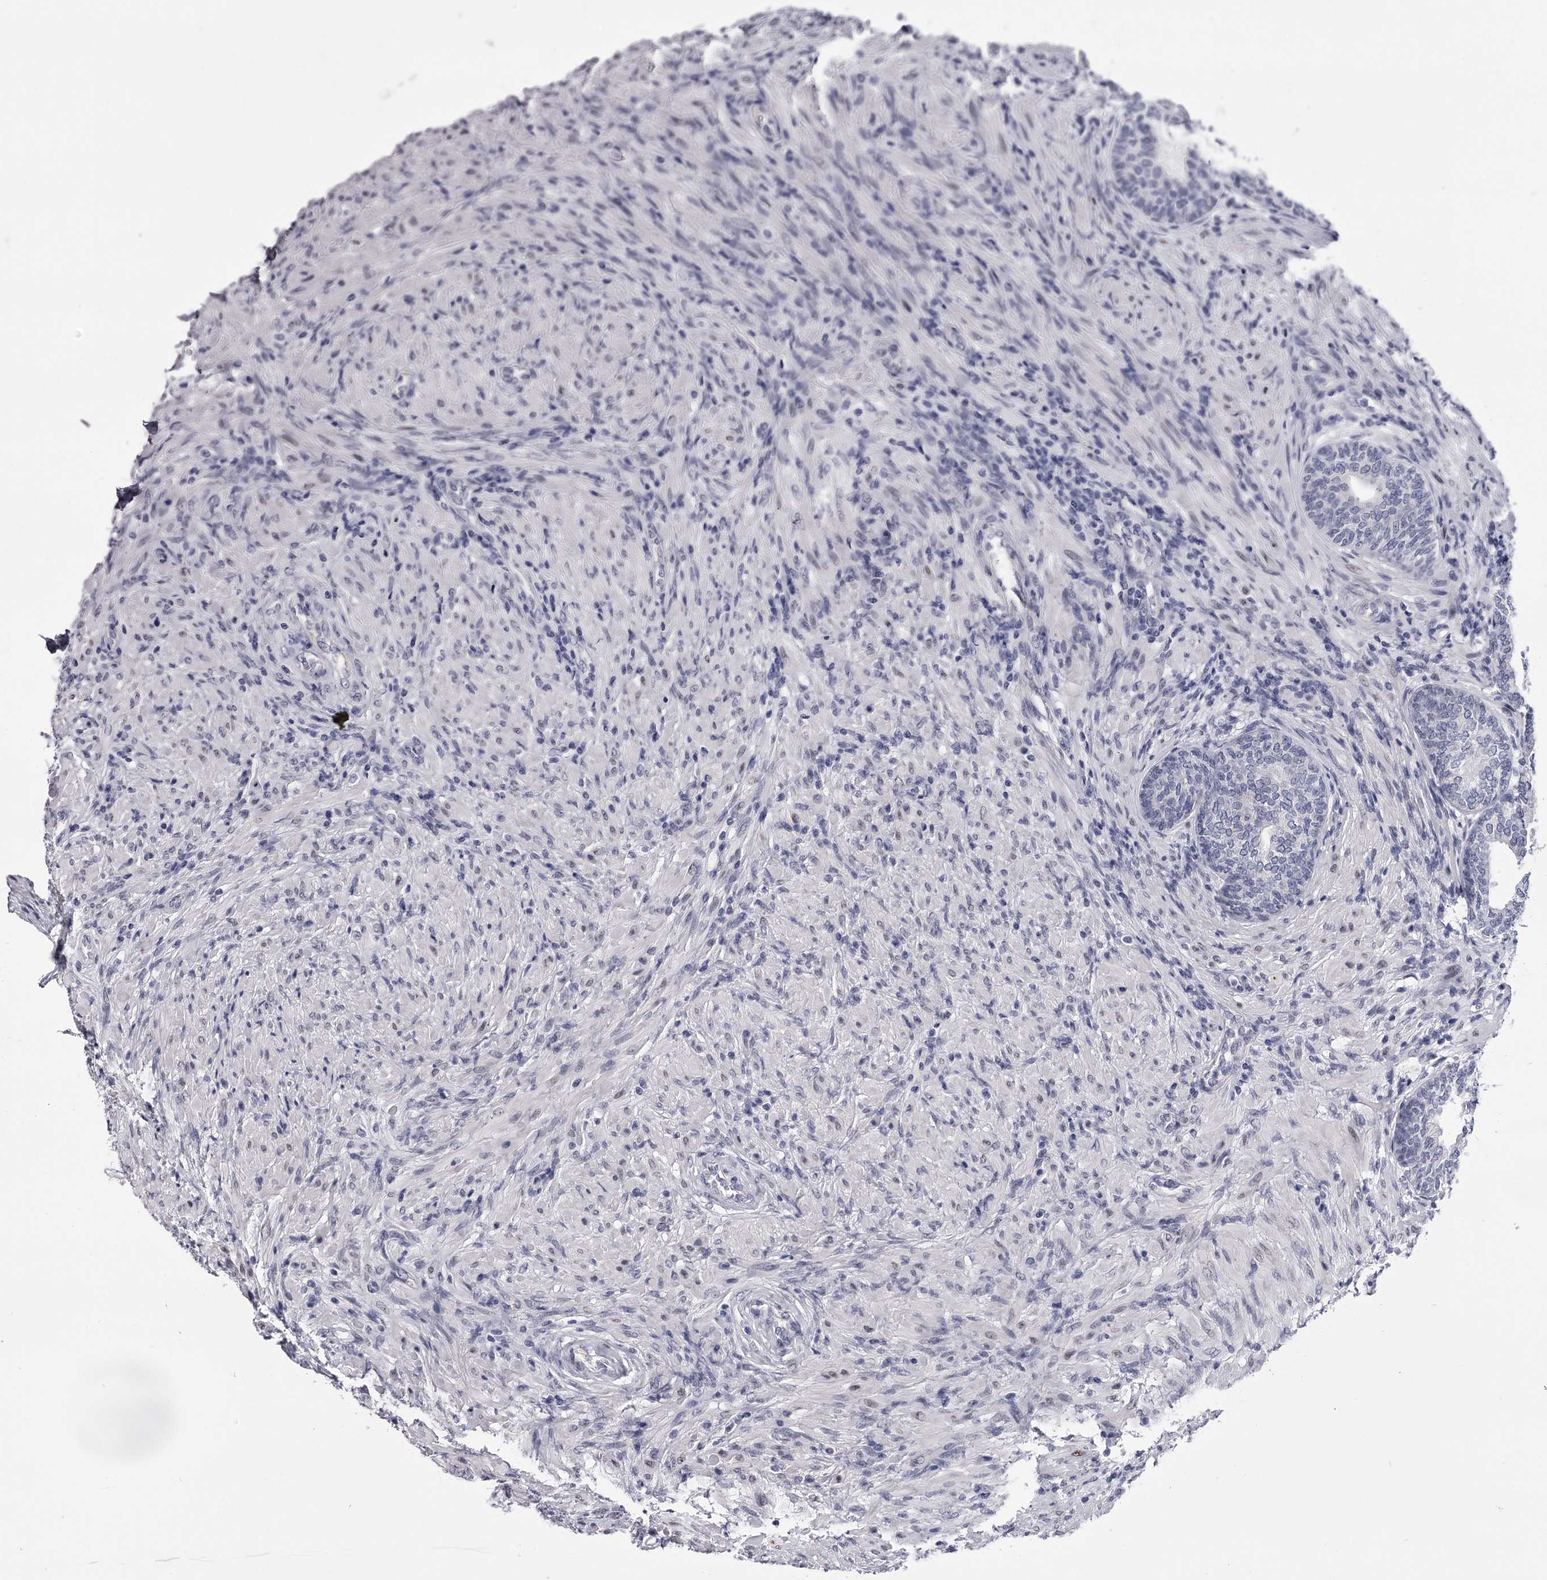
{"staining": {"intensity": "negative", "quantity": "none", "location": "none"}, "tissue": "prostate", "cell_type": "Glandular cells", "image_type": "normal", "snomed": [{"axis": "morphology", "description": "Normal tissue, NOS"}, {"axis": "topography", "description": "Prostate"}], "caption": "Protein analysis of unremarkable prostate demonstrates no significant expression in glandular cells.", "gene": "OVOL2", "patient": {"sex": "male", "age": 76}}